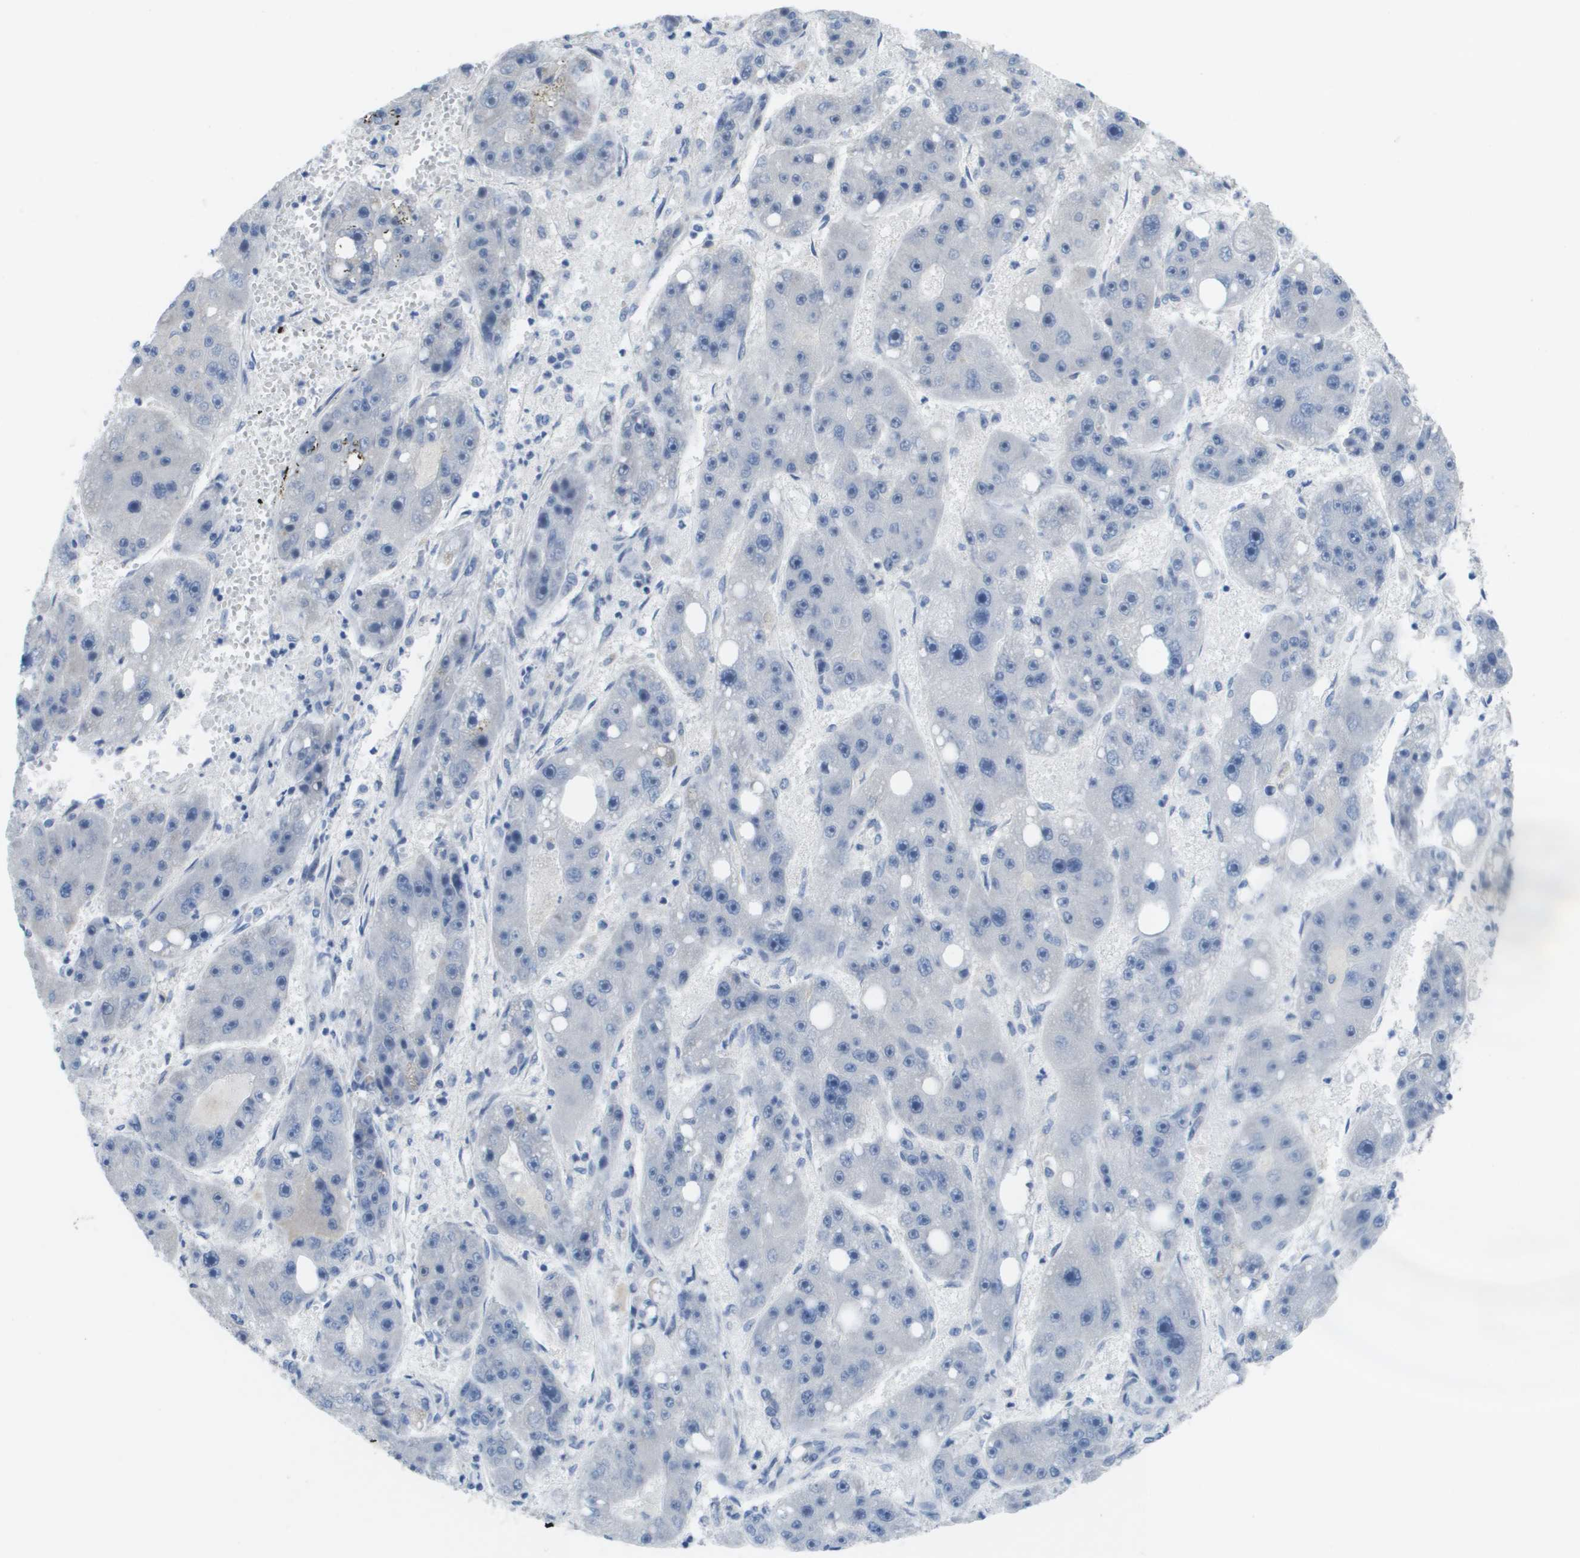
{"staining": {"intensity": "negative", "quantity": "none", "location": "none"}, "tissue": "liver cancer", "cell_type": "Tumor cells", "image_type": "cancer", "snomed": [{"axis": "morphology", "description": "Carcinoma, Hepatocellular, NOS"}, {"axis": "topography", "description": "Liver"}], "caption": "Tumor cells are negative for brown protein staining in liver hepatocellular carcinoma. (Immunohistochemistry, brightfield microscopy, high magnification).", "gene": "TMEM223", "patient": {"sex": "female", "age": 61}}